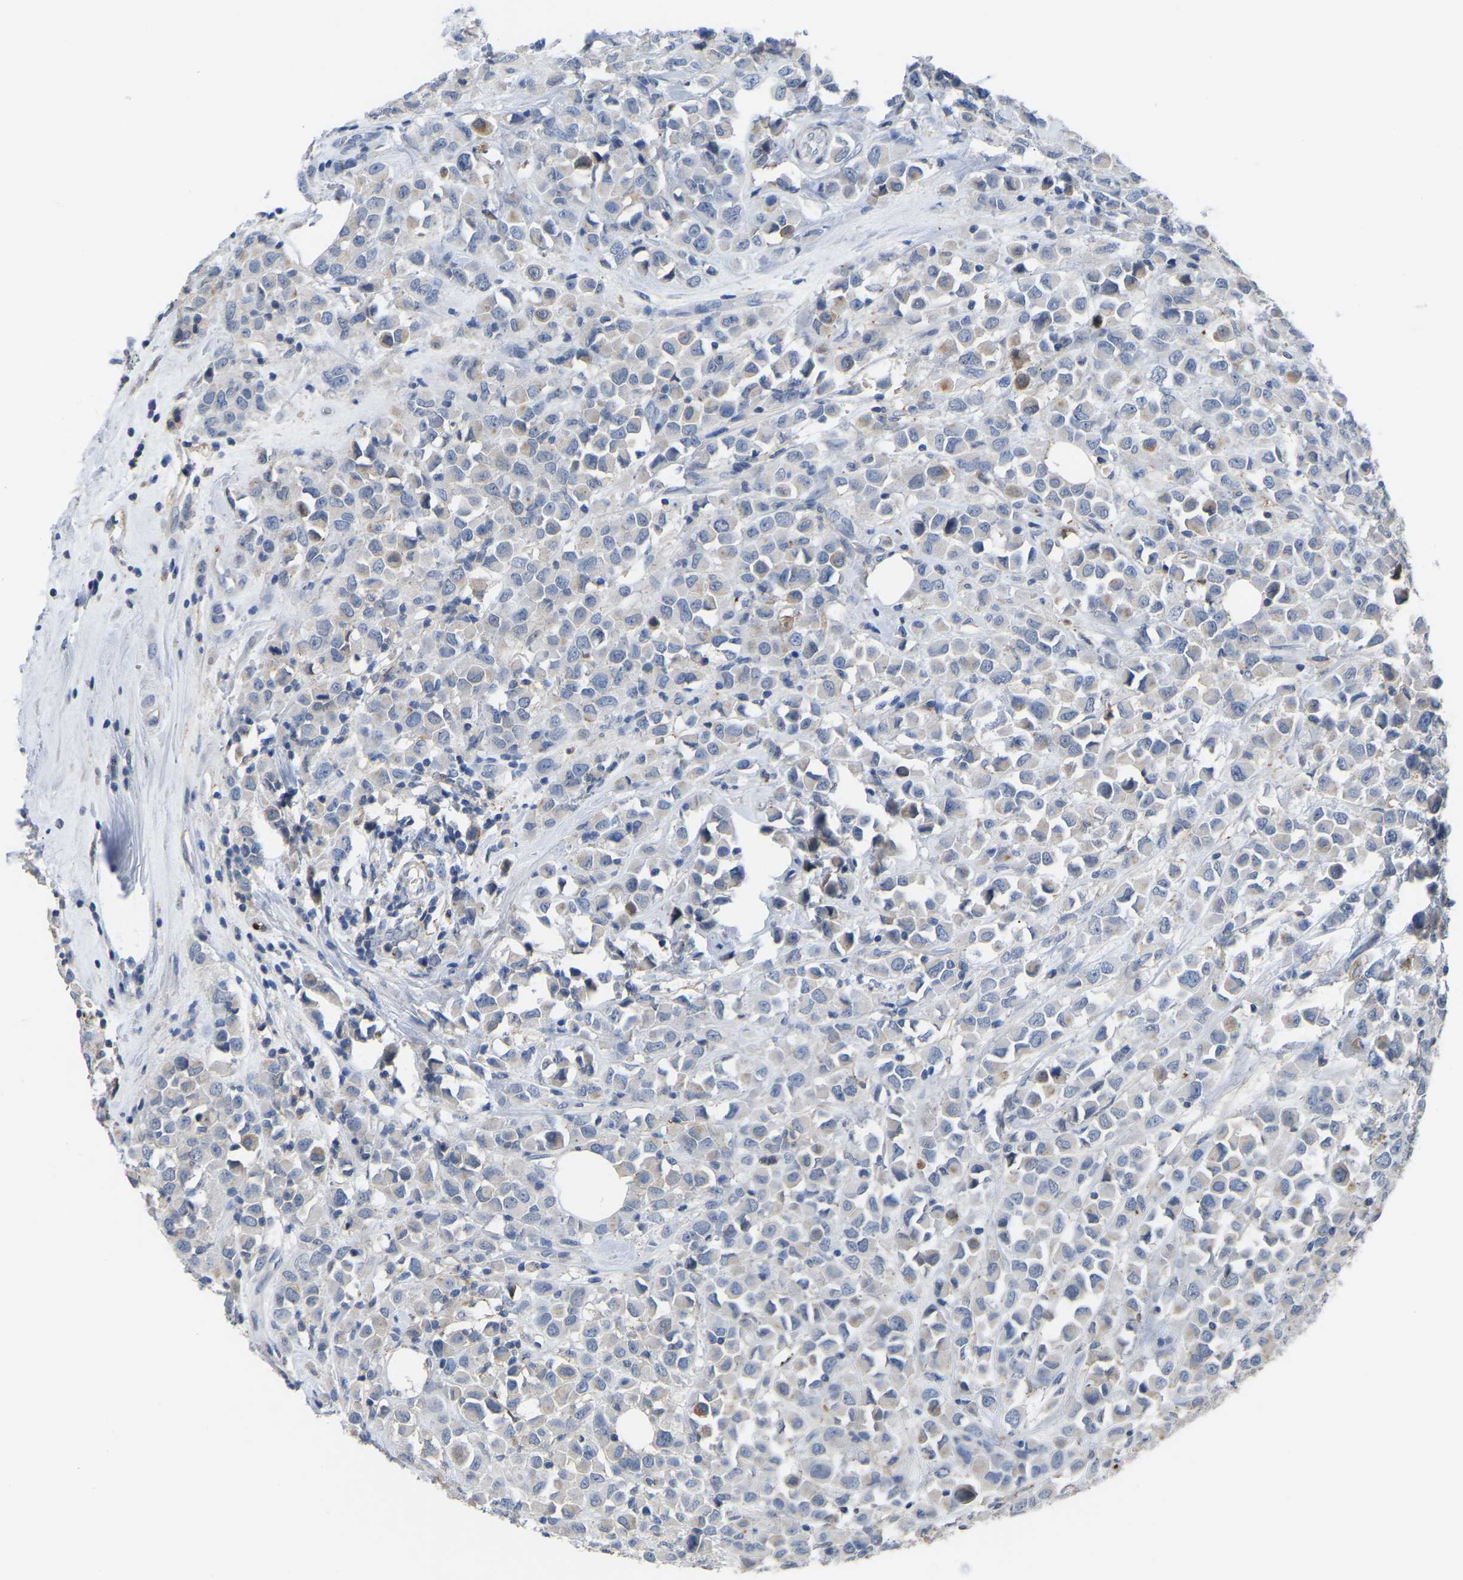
{"staining": {"intensity": "moderate", "quantity": "<25%", "location": "cytoplasmic/membranous"}, "tissue": "breast cancer", "cell_type": "Tumor cells", "image_type": "cancer", "snomed": [{"axis": "morphology", "description": "Duct carcinoma"}, {"axis": "topography", "description": "Breast"}], "caption": "A histopathology image of human breast intraductal carcinoma stained for a protein demonstrates moderate cytoplasmic/membranous brown staining in tumor cells.", "gene": "ZNF449", "patient": {"sex": "female", "age": 61}}